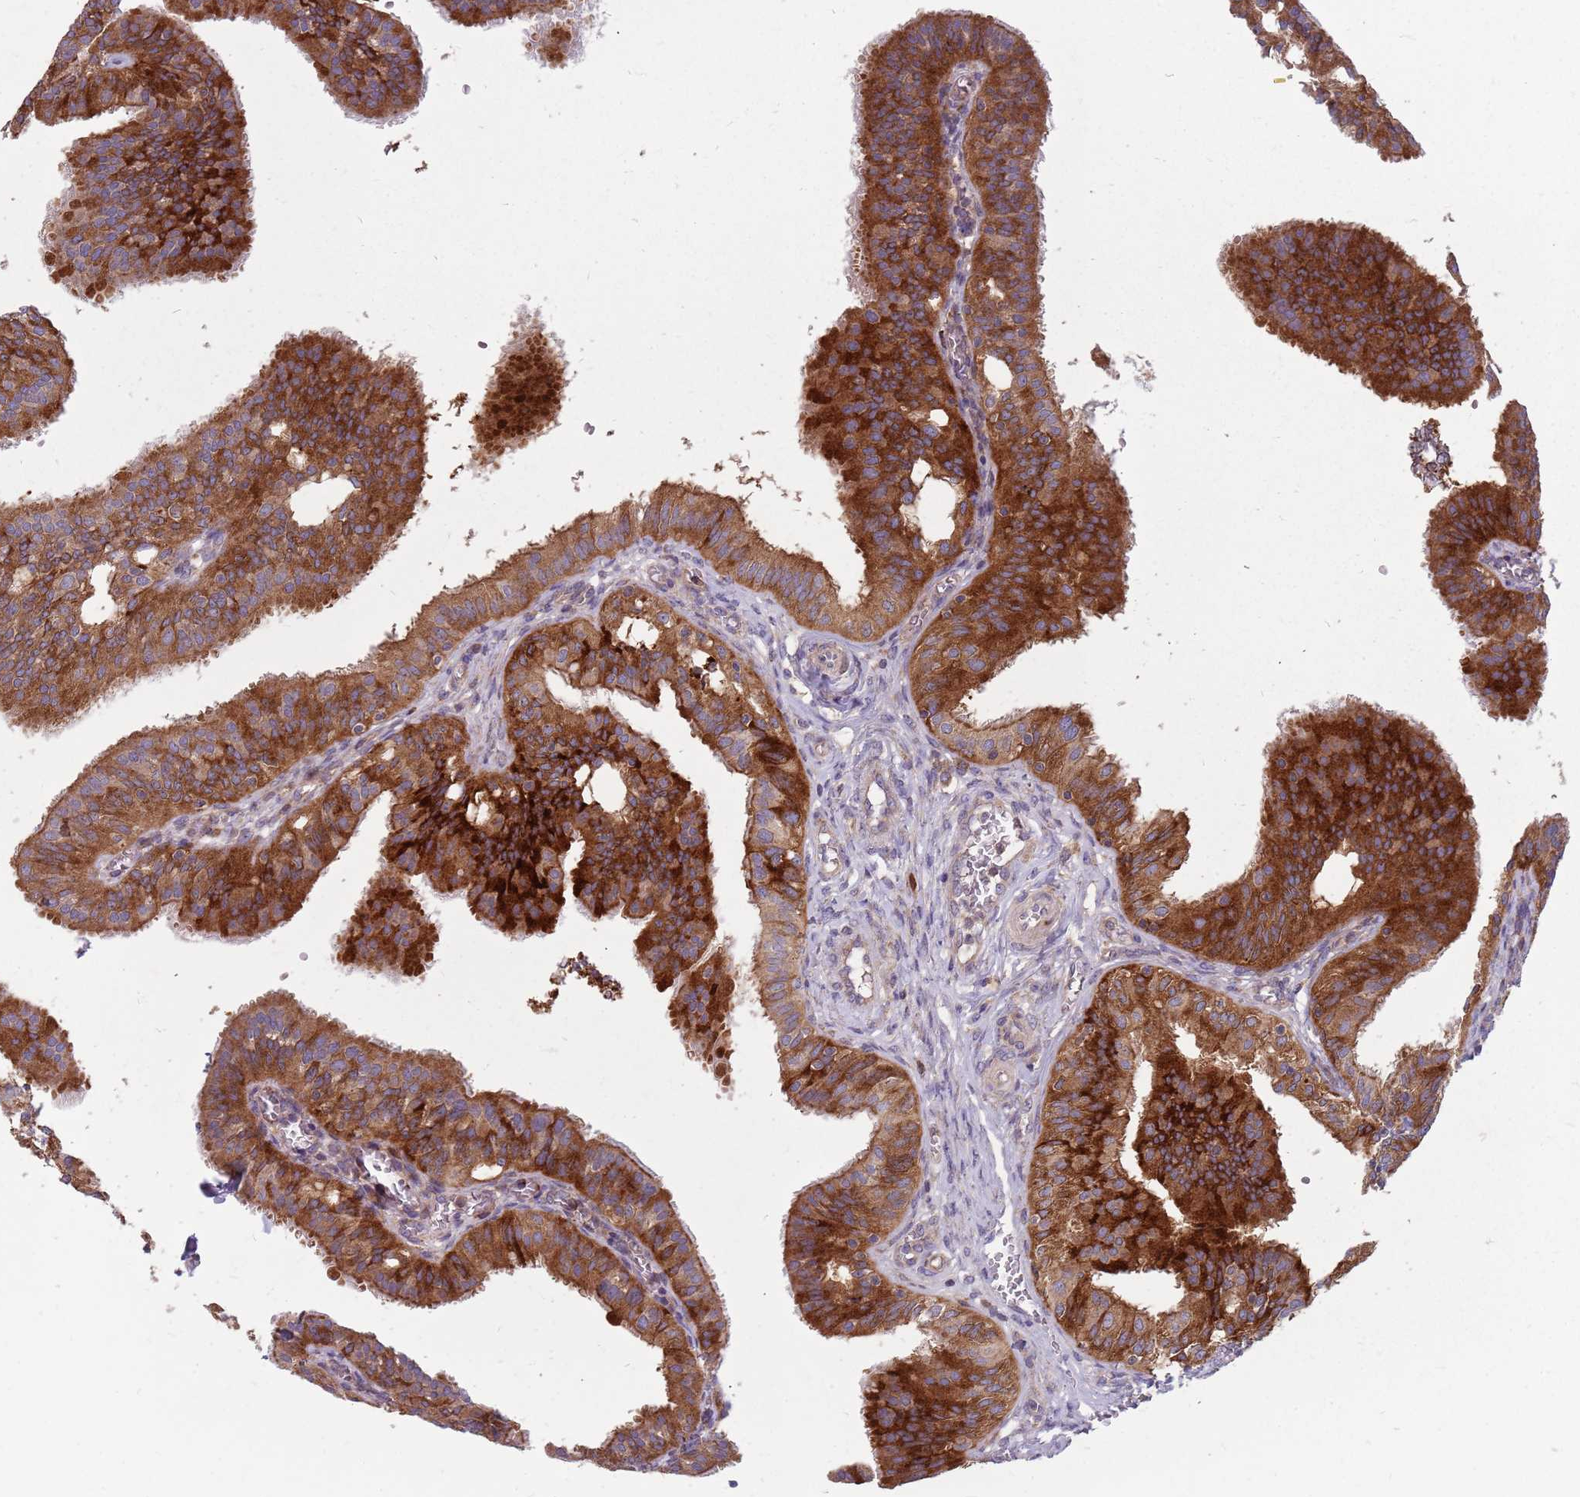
{"staining": {"intensity": "strong", "quantity": ">75%", "location": "cytoplasmic/membranous"}, "tissue": "fallopian tube", "cell_type": "Glandular cells", "image_type": "normal", "snomed": [{"axis": "morphology", "description": "Normal tissue, NOS"}, {"axis": "topography", "description": "Fallopian tube"}, {"axis": "topography", "description": "Ovary"}], "caption": "Immunohistochemical staining of normal human fallopian tube shows high levels of strong cytoplasmic/membranous expression in approximately >75% of glandular cells.", "gene": "NME4", "patient": {"sex": "female", "age": 42}}